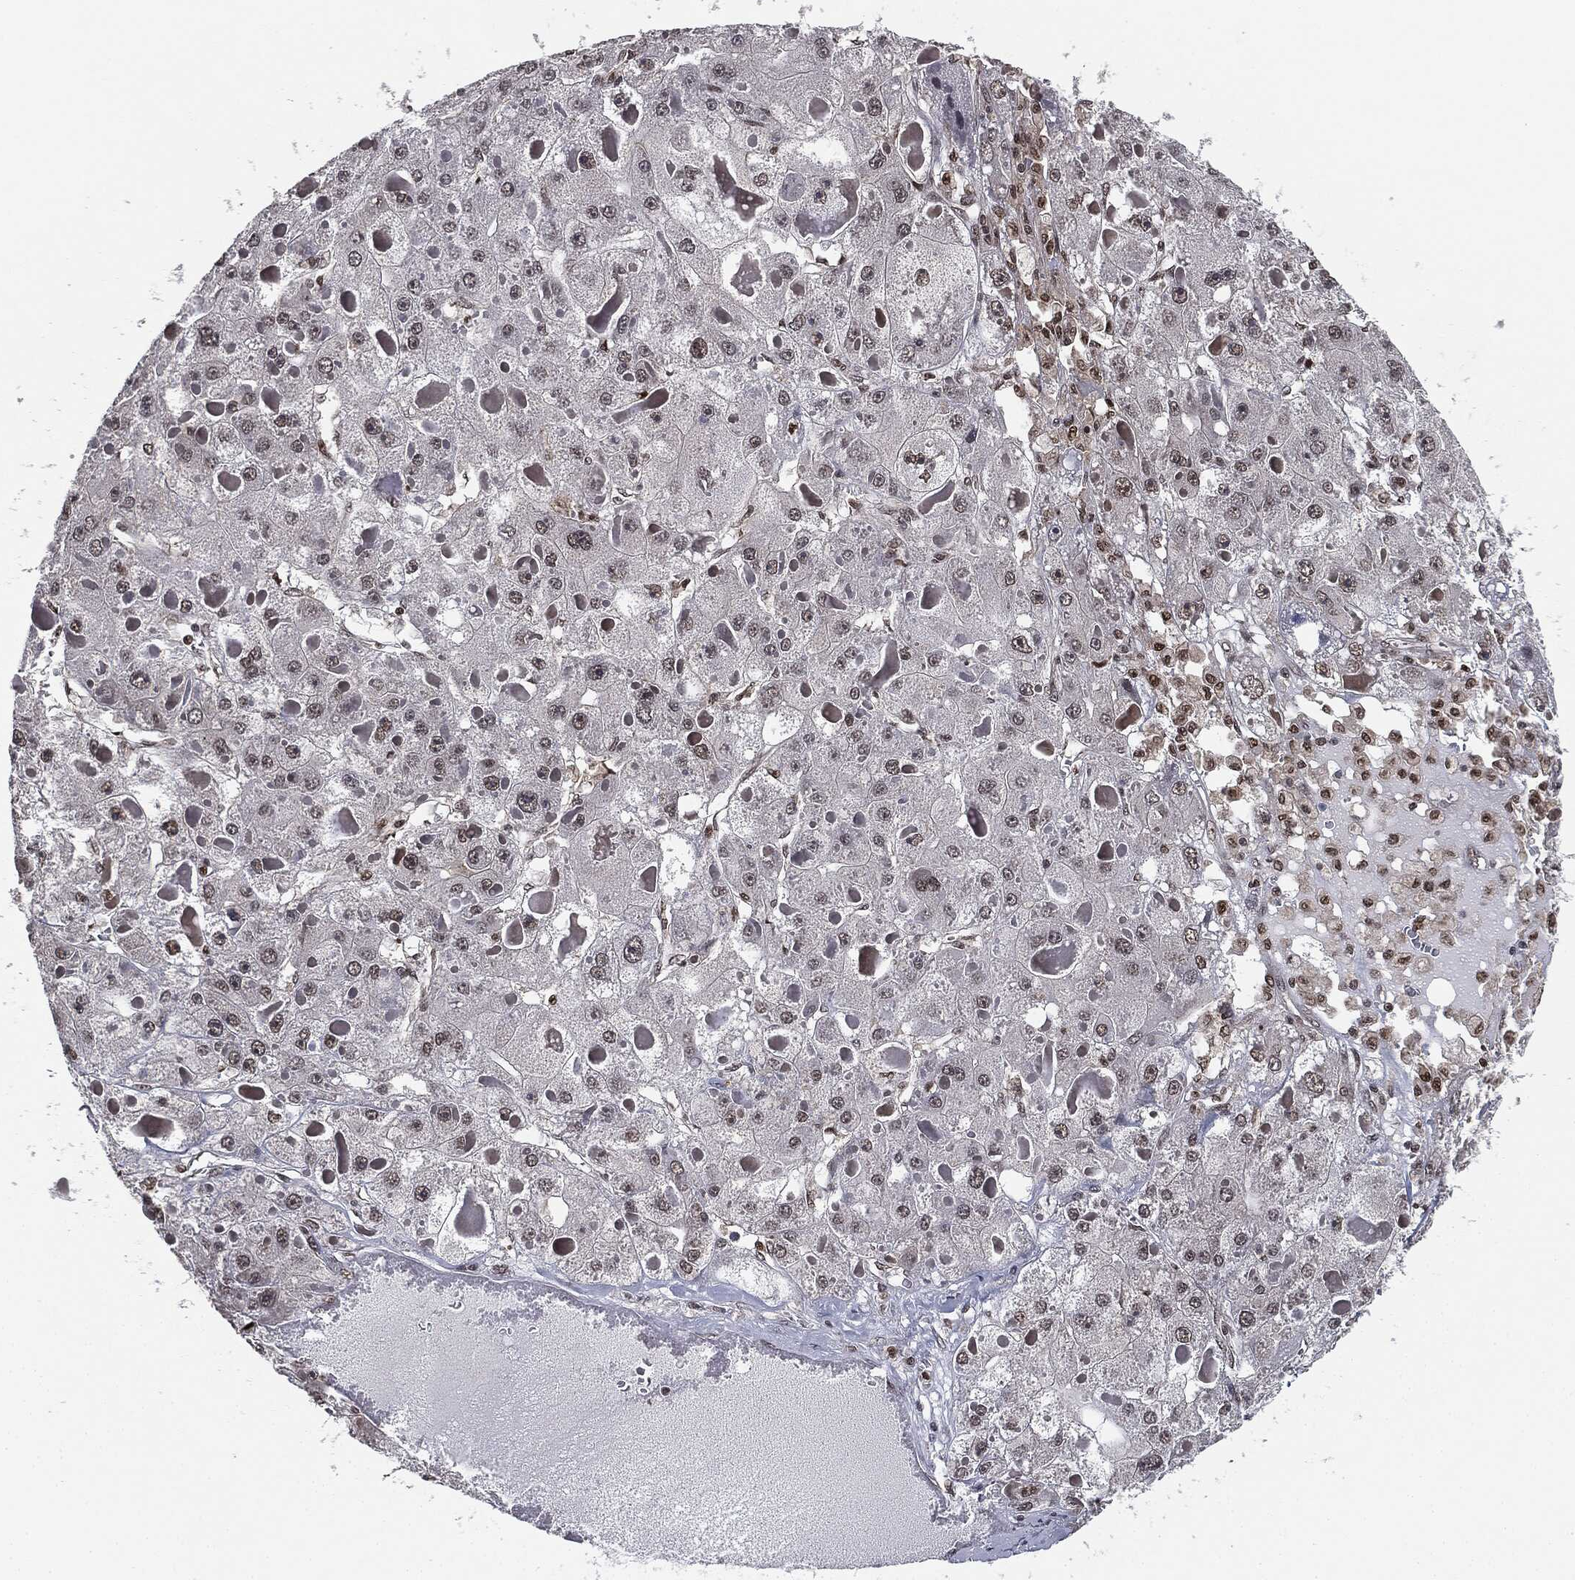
{"staining": {"intensity": "negative", "quantity": "none", "location": "none"}, "tissue": "liver cancer", "cell_type": "Tumor cells", "image_type": "cancer", "snomed": [{"axis": "morphology", "description": "Carcinoma, Hepatocellular, NOS"}, {"axis": "topography", "description": "Liver"}], "caption": "Immunohistochemistry (IHC) histopathology image of neoplastic tissue: human liver cancer stained with DAB (3,3'-diaminobenzidine) exhibits no significant protein positivity in tumor cells.", "gene": "TBC1D22A", "patient": {"sex": "female", "age": 73}}